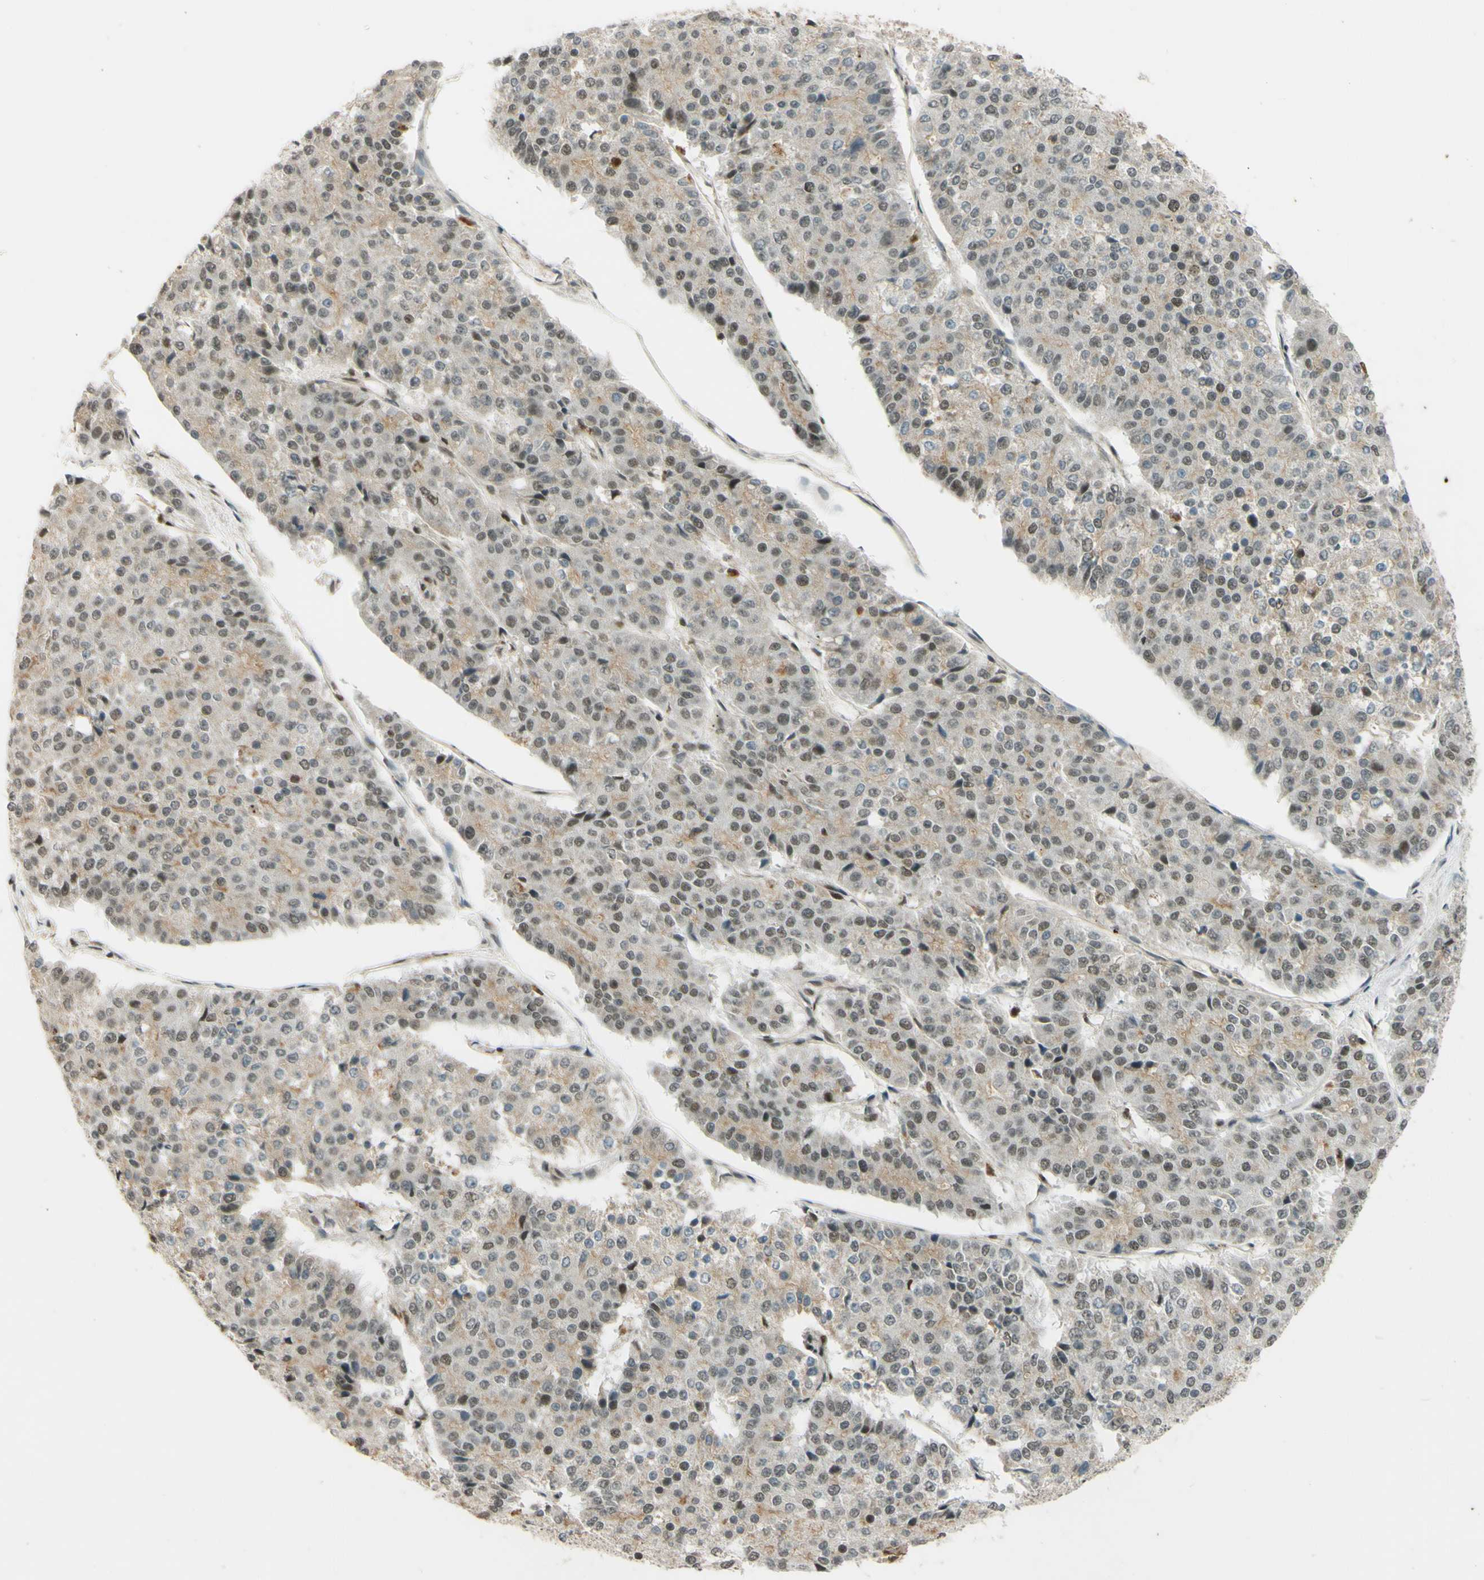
{"staining": {"intensity": "weak", "quantity": ">75%", "location": "nuclear"}, "tissue": "pancreatic cancer", "cell_type": "Tumor cells", "image_type": "cancer", "snomed": [{"axis": "morphology", "description": "Adenocarcinoma, NOS"}, {"axis": "topography", "description": "Pancreas"}], "caption": "Immunohistochemical staining of pancreatic cancer (adenocarcinoma) demonstrates low levels of weak nuclear protein expression in about >75% of tumor cells.", "gene": "SMARCB1", "patient": {"sex": "male", "age": 50}}